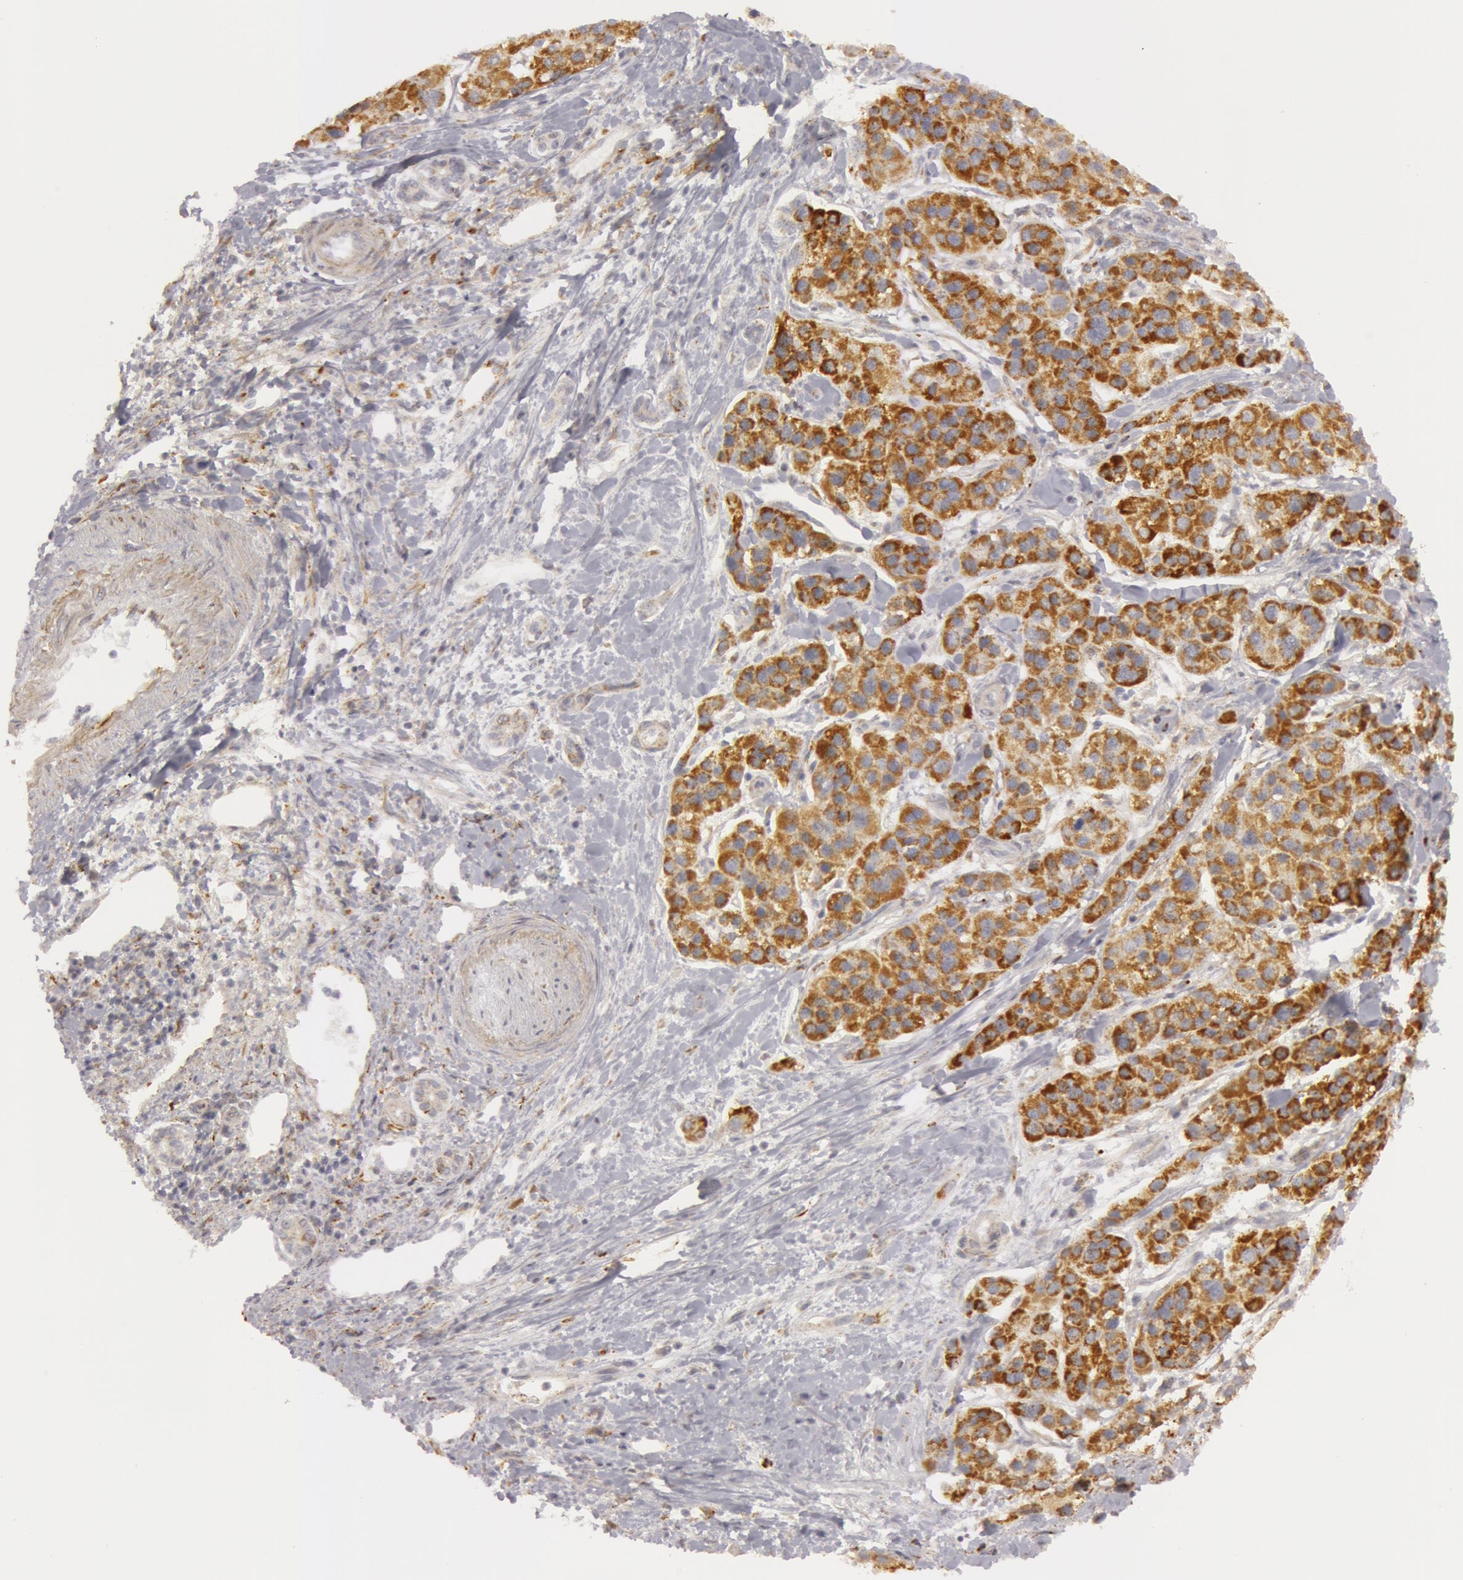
{"staining": {"intensity": "moderate", "quantity": ">75%", "location": "cytoplasmic/membranous"}, "tissue": "liver cancer", "cell_type": "Tumor cells", "image_type": "cancer", "snomed": [{"axis": "morphology", "description": "Carcinoma, Hepatocellular, NOS"}, {"axis": "topography", "description": "Liver"}], "caption": "DAB (3,3'-diaminobenzidine) immunohistochemical staining of human liver hepatocellular carcinoma exhibits moderate cytoplasmic/membranous protein expression in approximately >75% of tumor cells. (Stains: DAB in brown, nuclei in blue, Microscopy: brightfield microscopy at high magnification).", "gene": "C7", "patient": {"sex": "female", "age": 85}}